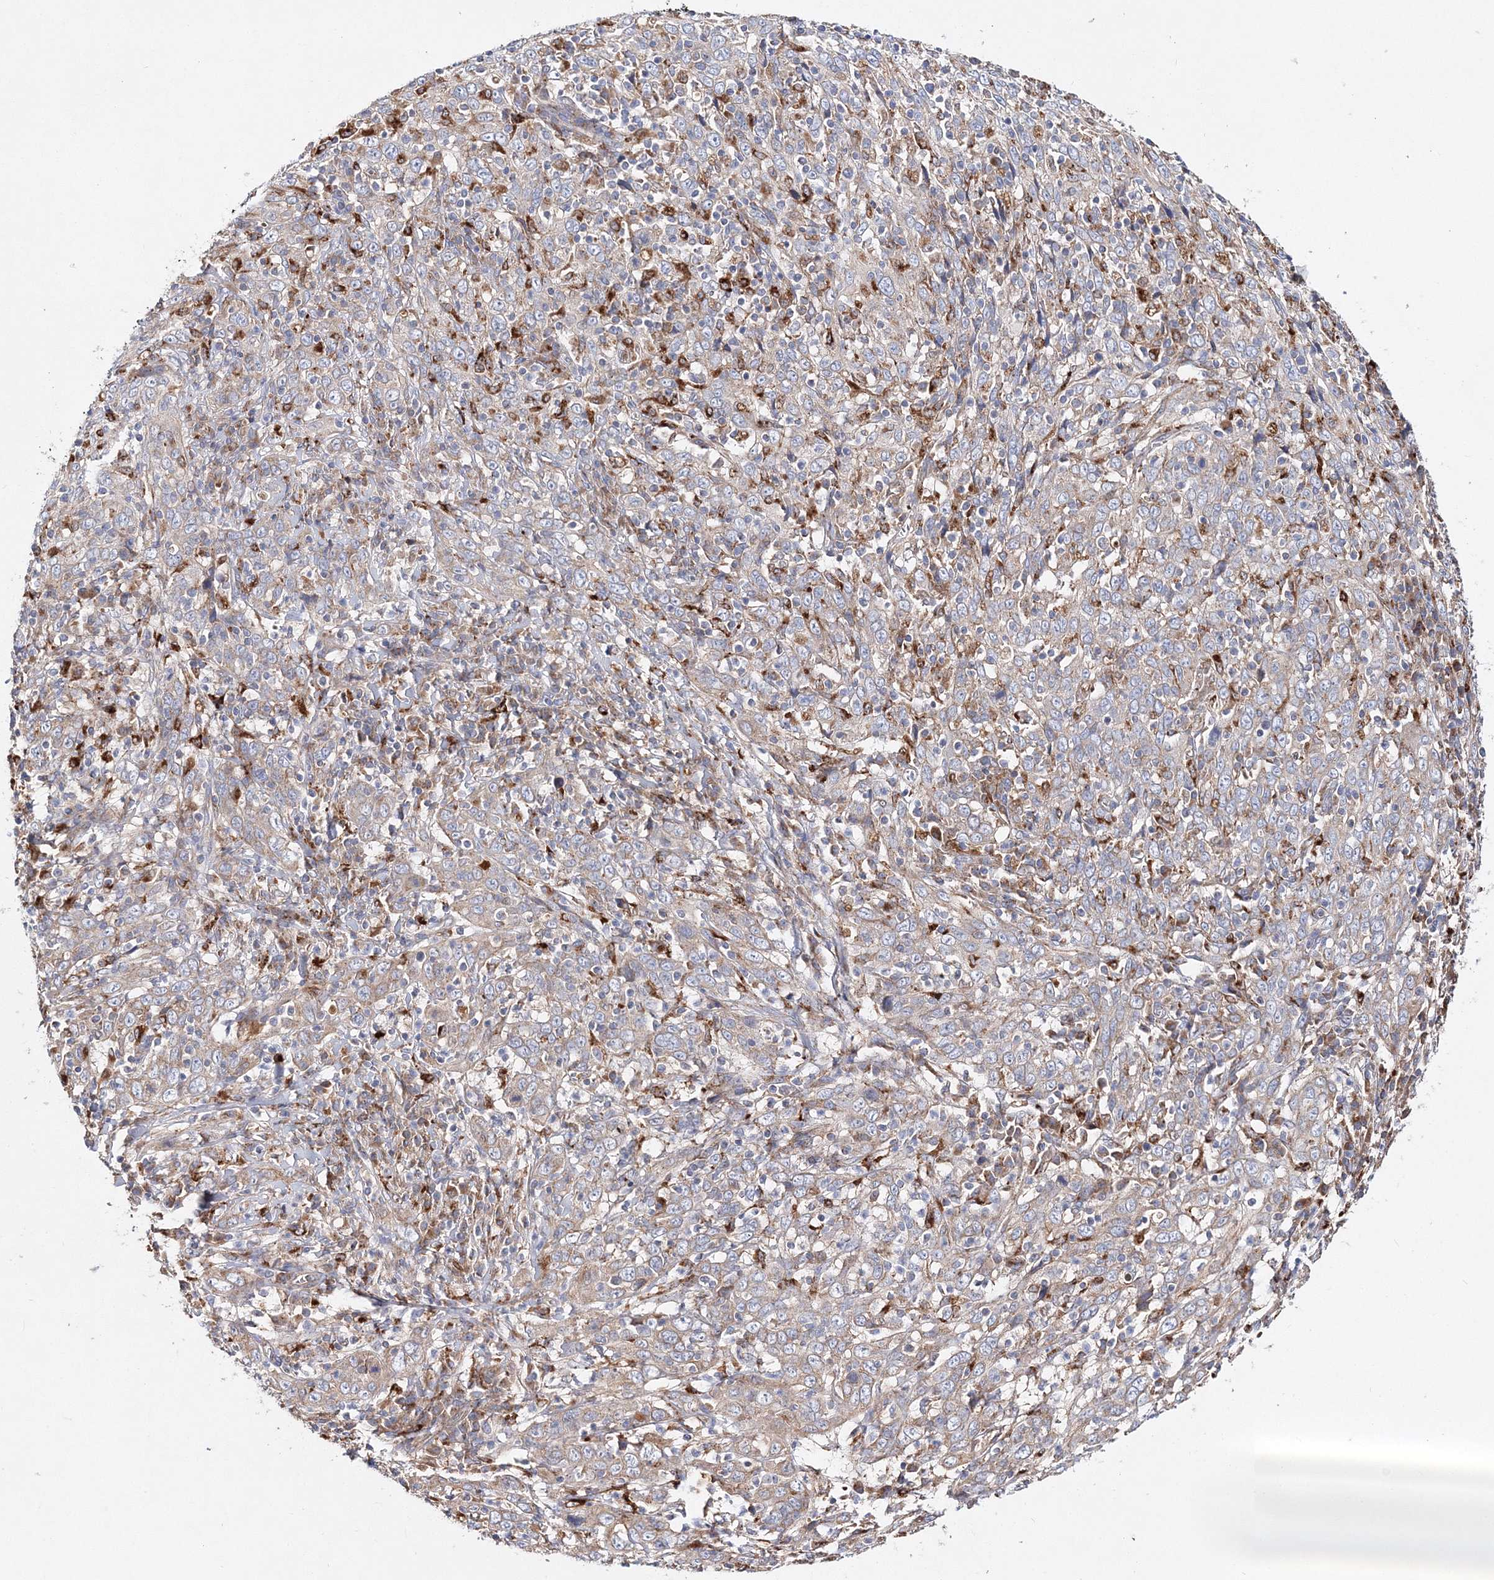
{"staining": {"intensity": "weak", "quantity": ">75%", "location": "cytoplasmic/membranous"}, "tissue": "cervical cancer", "cell_type": "Tumor cells", "image_type": "cancer", "snomed": [{"axis": "morphology", "description": "Squamous cell carcinoma, NOS"}, {"axis": "topography", "description": "Cervix"}], "caption": "The immunohistochemical stain highlights weak cytoplasmic/membranous expression in tumor cells of cervical cancer tissue. (Brightfield microscopy of DAB IHC at high magnification).", "gene": "C3orf38", "patient": {"sex": "female", "age": 46}}